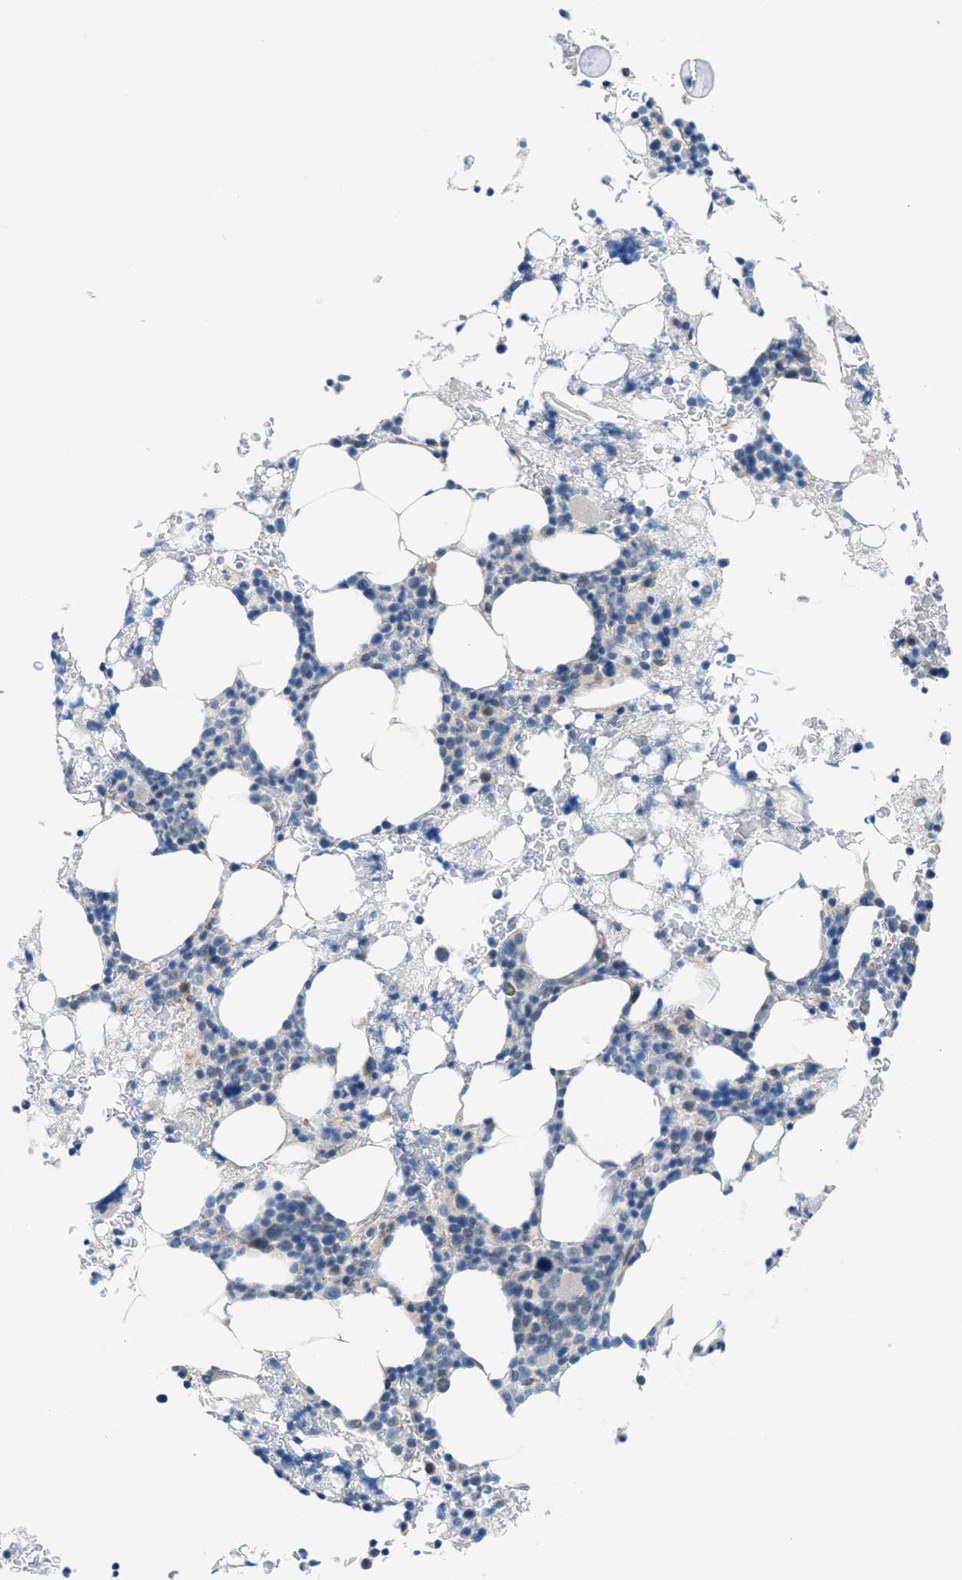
{"staining": {"intensity": "negative", "quantity": "none", "location": "none"}, "tissue": "bone marrow", "cell_type": "Hematopoietic cells", "image_type": "normal", "snomed": [{"axis": "morphology", "description": "Normal tissue, NOS"}, {"axis": "morphology", "description": "Inflammation, NOS"}, {"axis": "topography", "description": "Bone marrow"}], "caption": "Image shows no protein expression in hematopoietic cells of normal bone marrow. (Stains: DAB (3,3'-diaminobenzidine) immunohistochemistry with hematoxylin counter stain, Microscopy: brightfield microscopy at high magnification).", "gene": "ZFYVE9", "patient": {"sex": "female", "age": 84}}